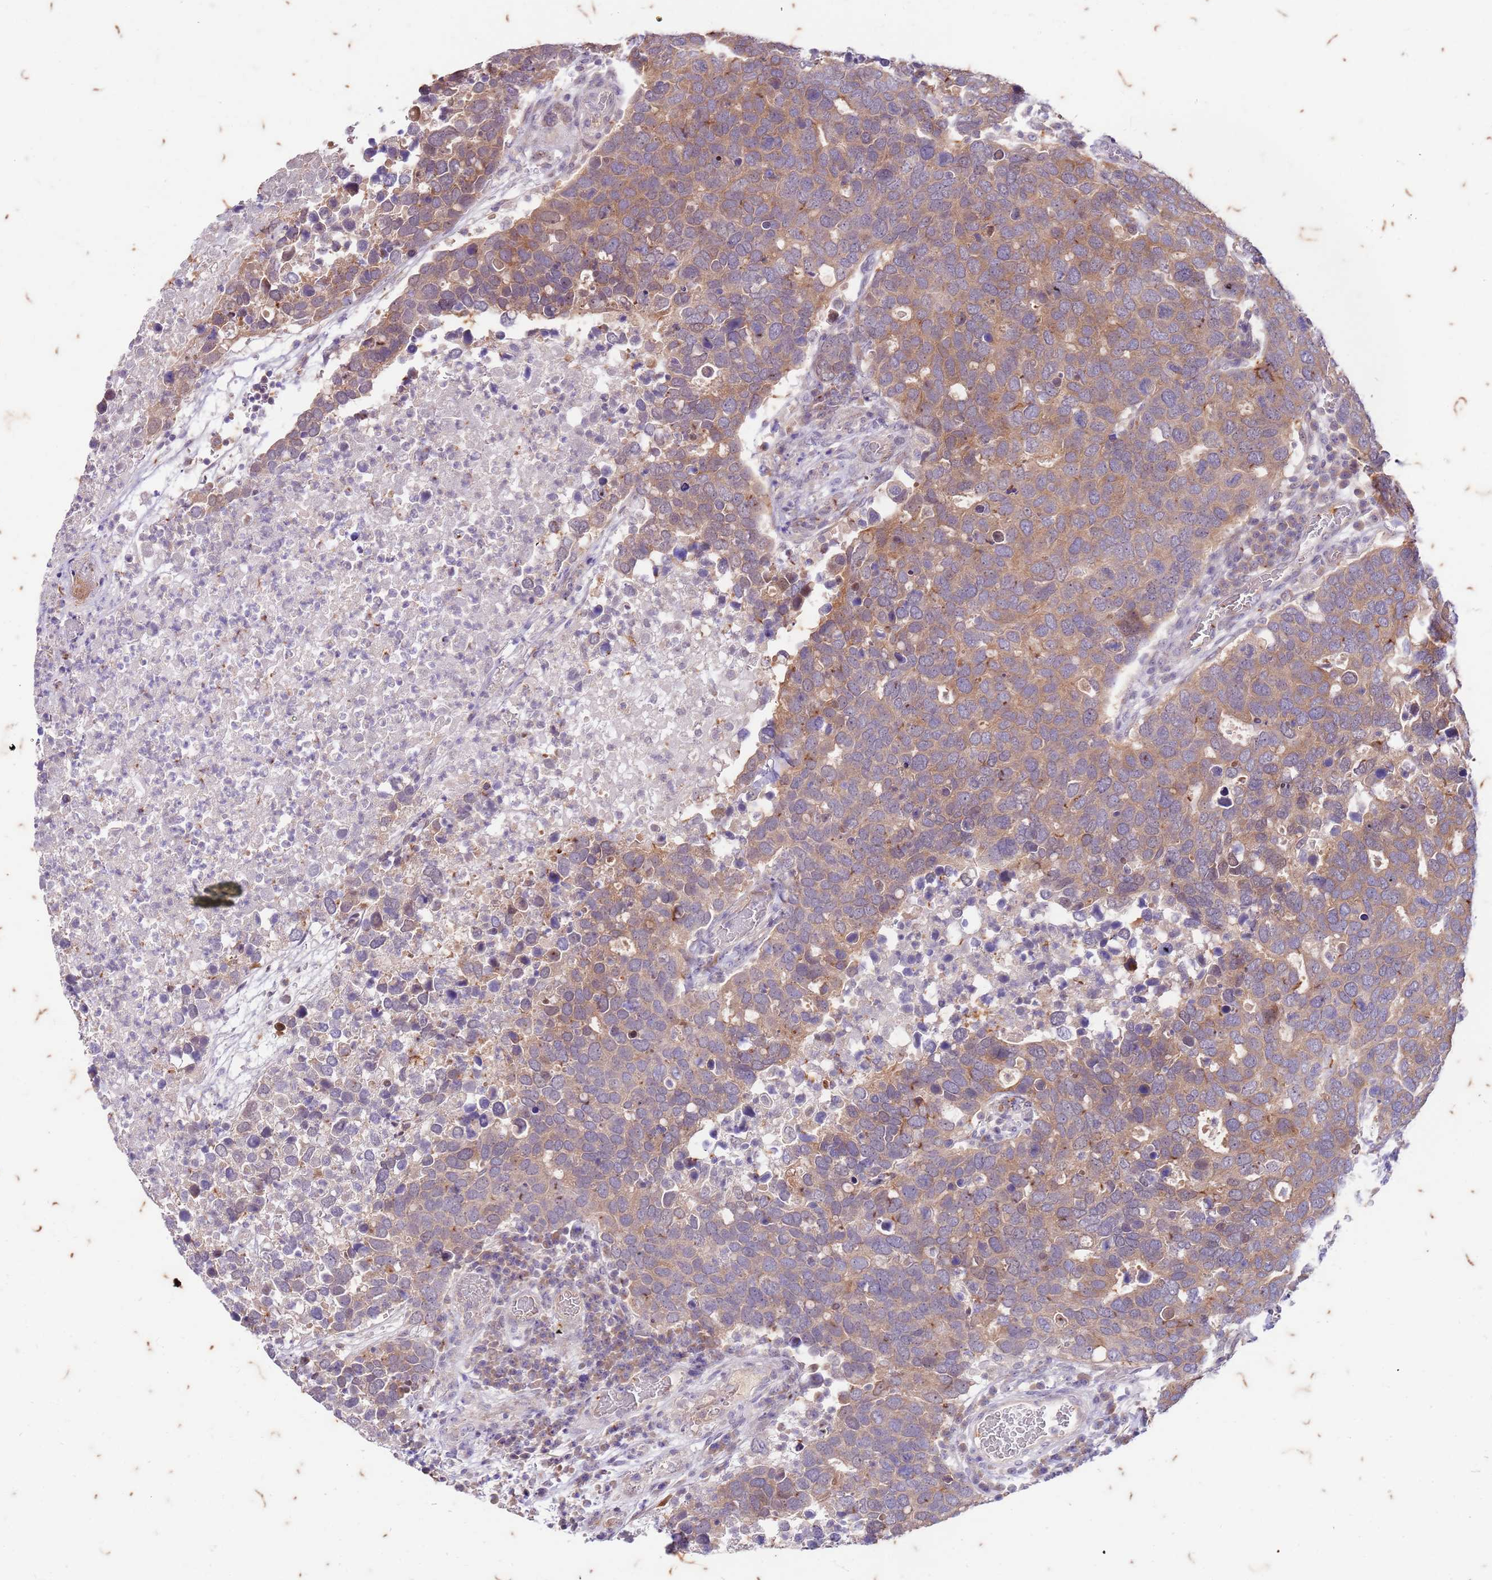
{"staining": {"intensity": "moderate", "quantity": "25%-75%", "location": "cytoplasmic/membranous"}, "tissue": "breast cancer", "cell_type": "Tumor cells", "image_type": "cancer", "snomed": [{"axis": "morphology", "description": "Duct carcinoma"}, {"axis": "topography", "description": "Breast"}], "caption": "About 25%-75% of tumor cells in human breast cancer (infiltrating ductal carcinoma) display moderate cytoplasmic/membranous protein staining as visualized by brown immunohistochemical staining.", "gene": "RAPGEF3", "patient": {"sex": "female", "age": 83}}